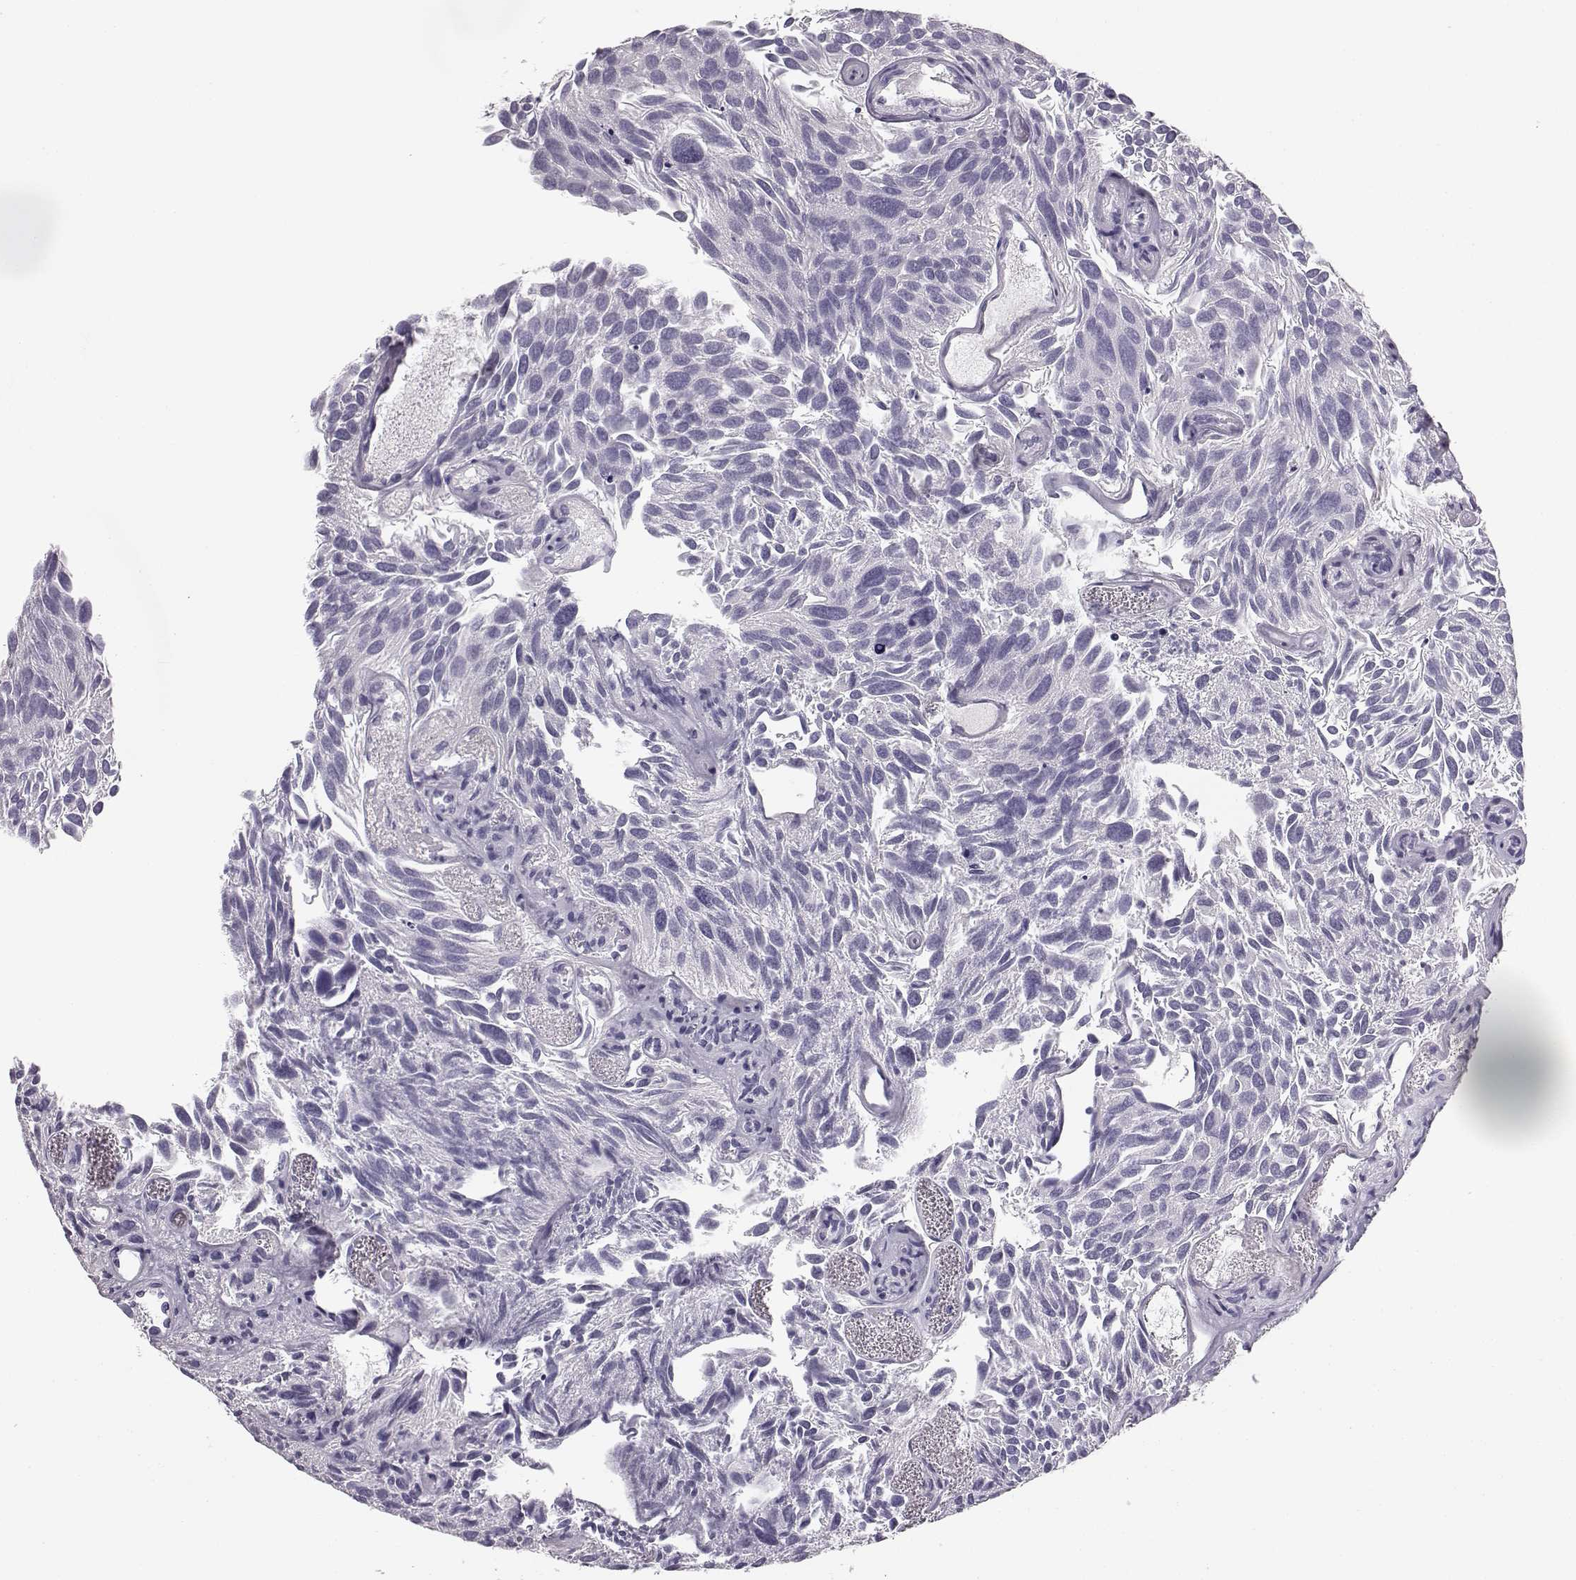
{"staining": {"intensity": "negative", "quantity": "none", "location": "none"}, "tissue": "urothelial cancer", "cell_type": "Tumor cells", "image_type": "cancer", "snomed": [{"axis": "morphology", "description": "Urothelial carcinoma, Low grade"}, {"axis": "topography", "description": "Urinary bladder"}], "caption": "Protein analysis of urothelial carcinoma (low-grade) demonstrates no significant expression in tumor cells. Nuclei are stained in blue.", "gene": "BFSP2", "patient": {"sex": "female", "age": 69}}